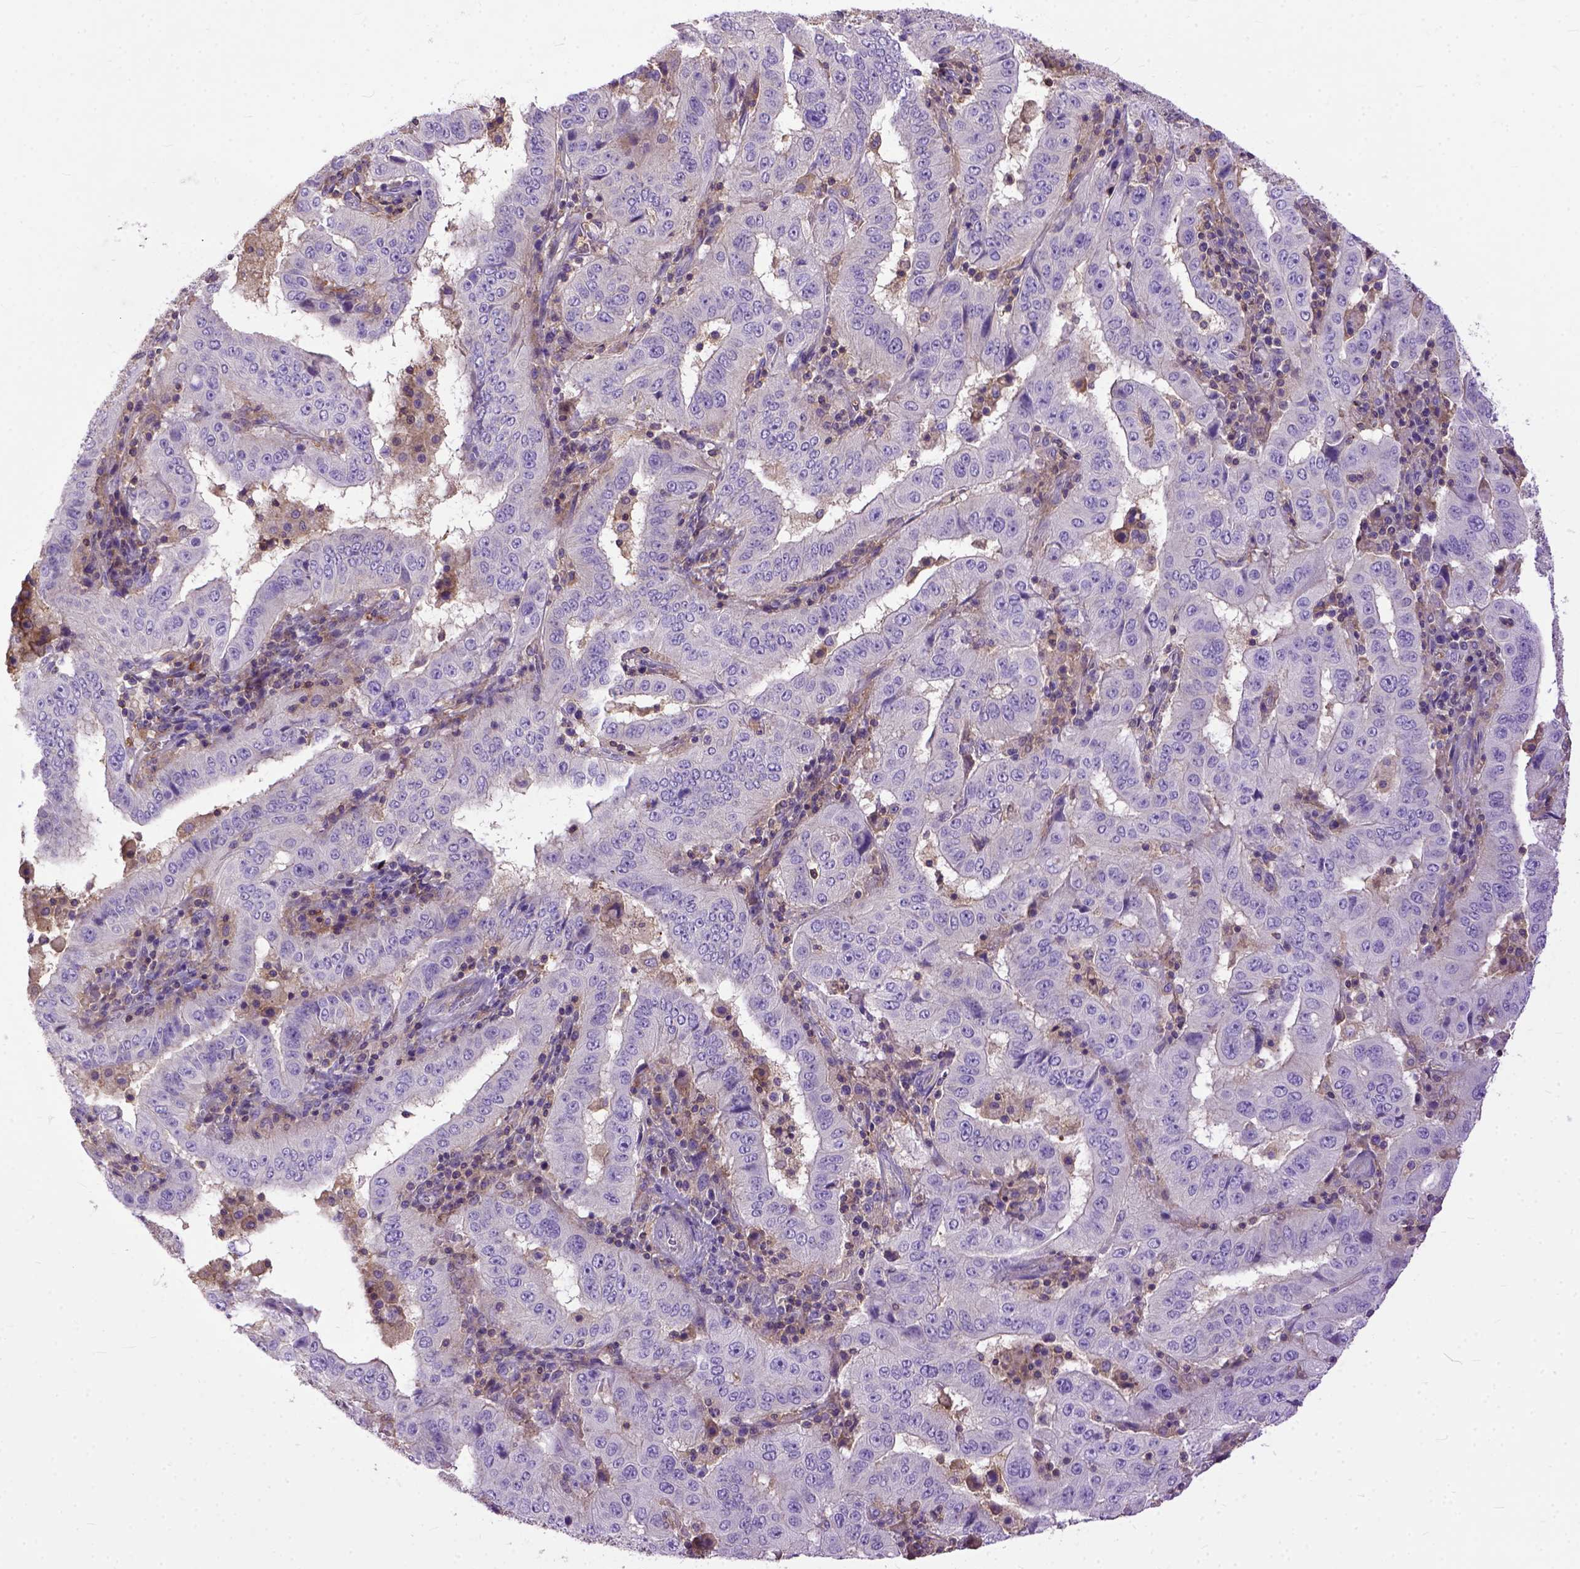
{"staining": {"intensity": "negative", "quantity": "none", "location": "none"}, "tissue": "pancreatic cancer", "cell_type": "Tumor cells", "image_type": "cancer", "snomed": [{"axis": "morphology", "description": "Adenocarcinoma, NOS"}, {"axis": "topography", "description": "Pancreas"}], "caption": "Photomicrograph shows no significant protein positivity in tumor cells of adenocarcinoma (pancreatic).", "gene": "NAMPT", "patient": {"sex": "male", "age": 63}}